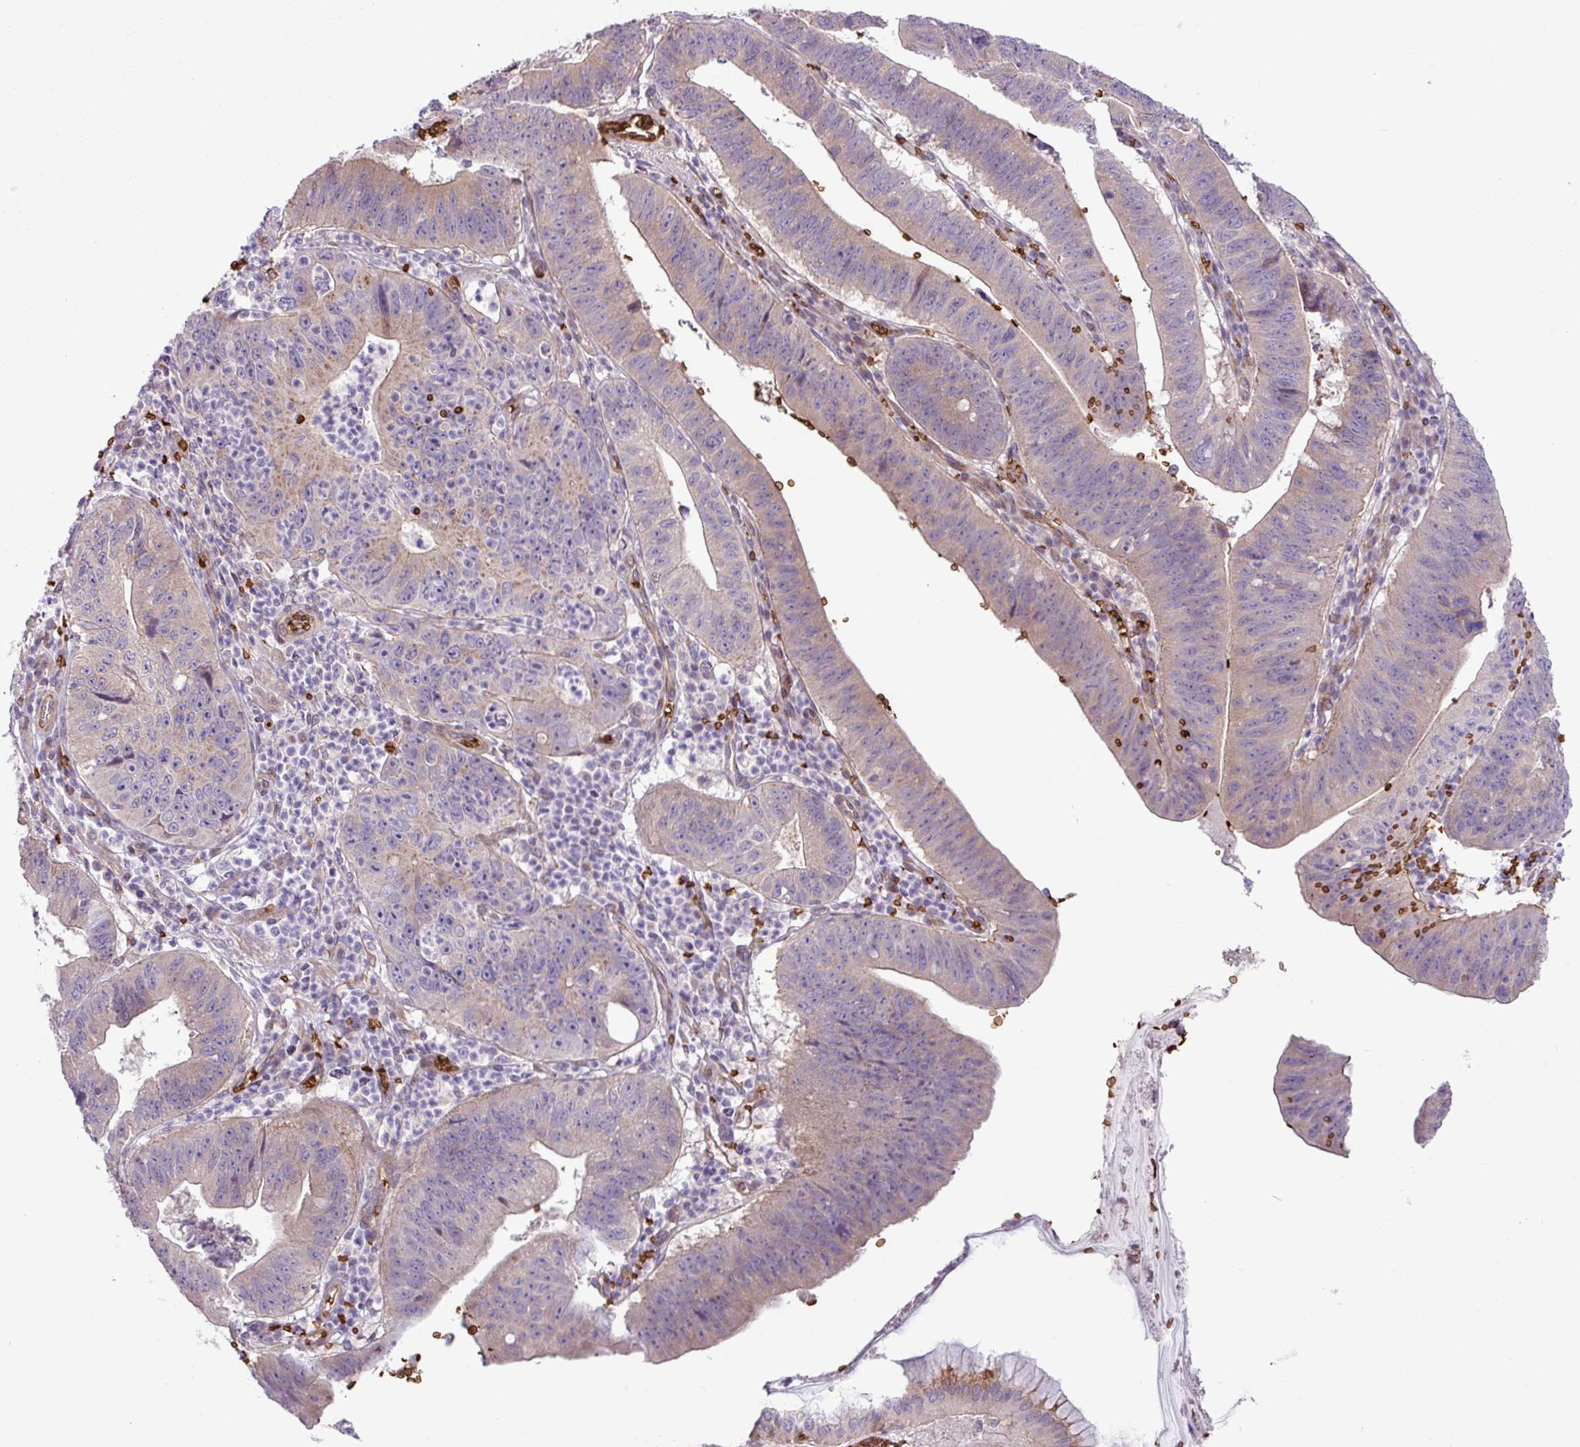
{"staining": {"intensity": "weak", "quantity": "<25%", "location": "cytoplasmic/membranous"}, "tissue": "stomach cancer", "cell_type": "Tumor cells", "image_type": "cancer", "snomed": [{"axis": "morphology", "description": "Adenocarcinoma, NOS"}, {"axis": "topography", "description": "Stomach"}], "caption": "The histopathology image displays no staining of tumor cells in stomach cancer (adenocarcinoma). Nuclei are stained in blue.", "gene": "RAD21L1", "patient": {"sex": "male", "age": 59}}